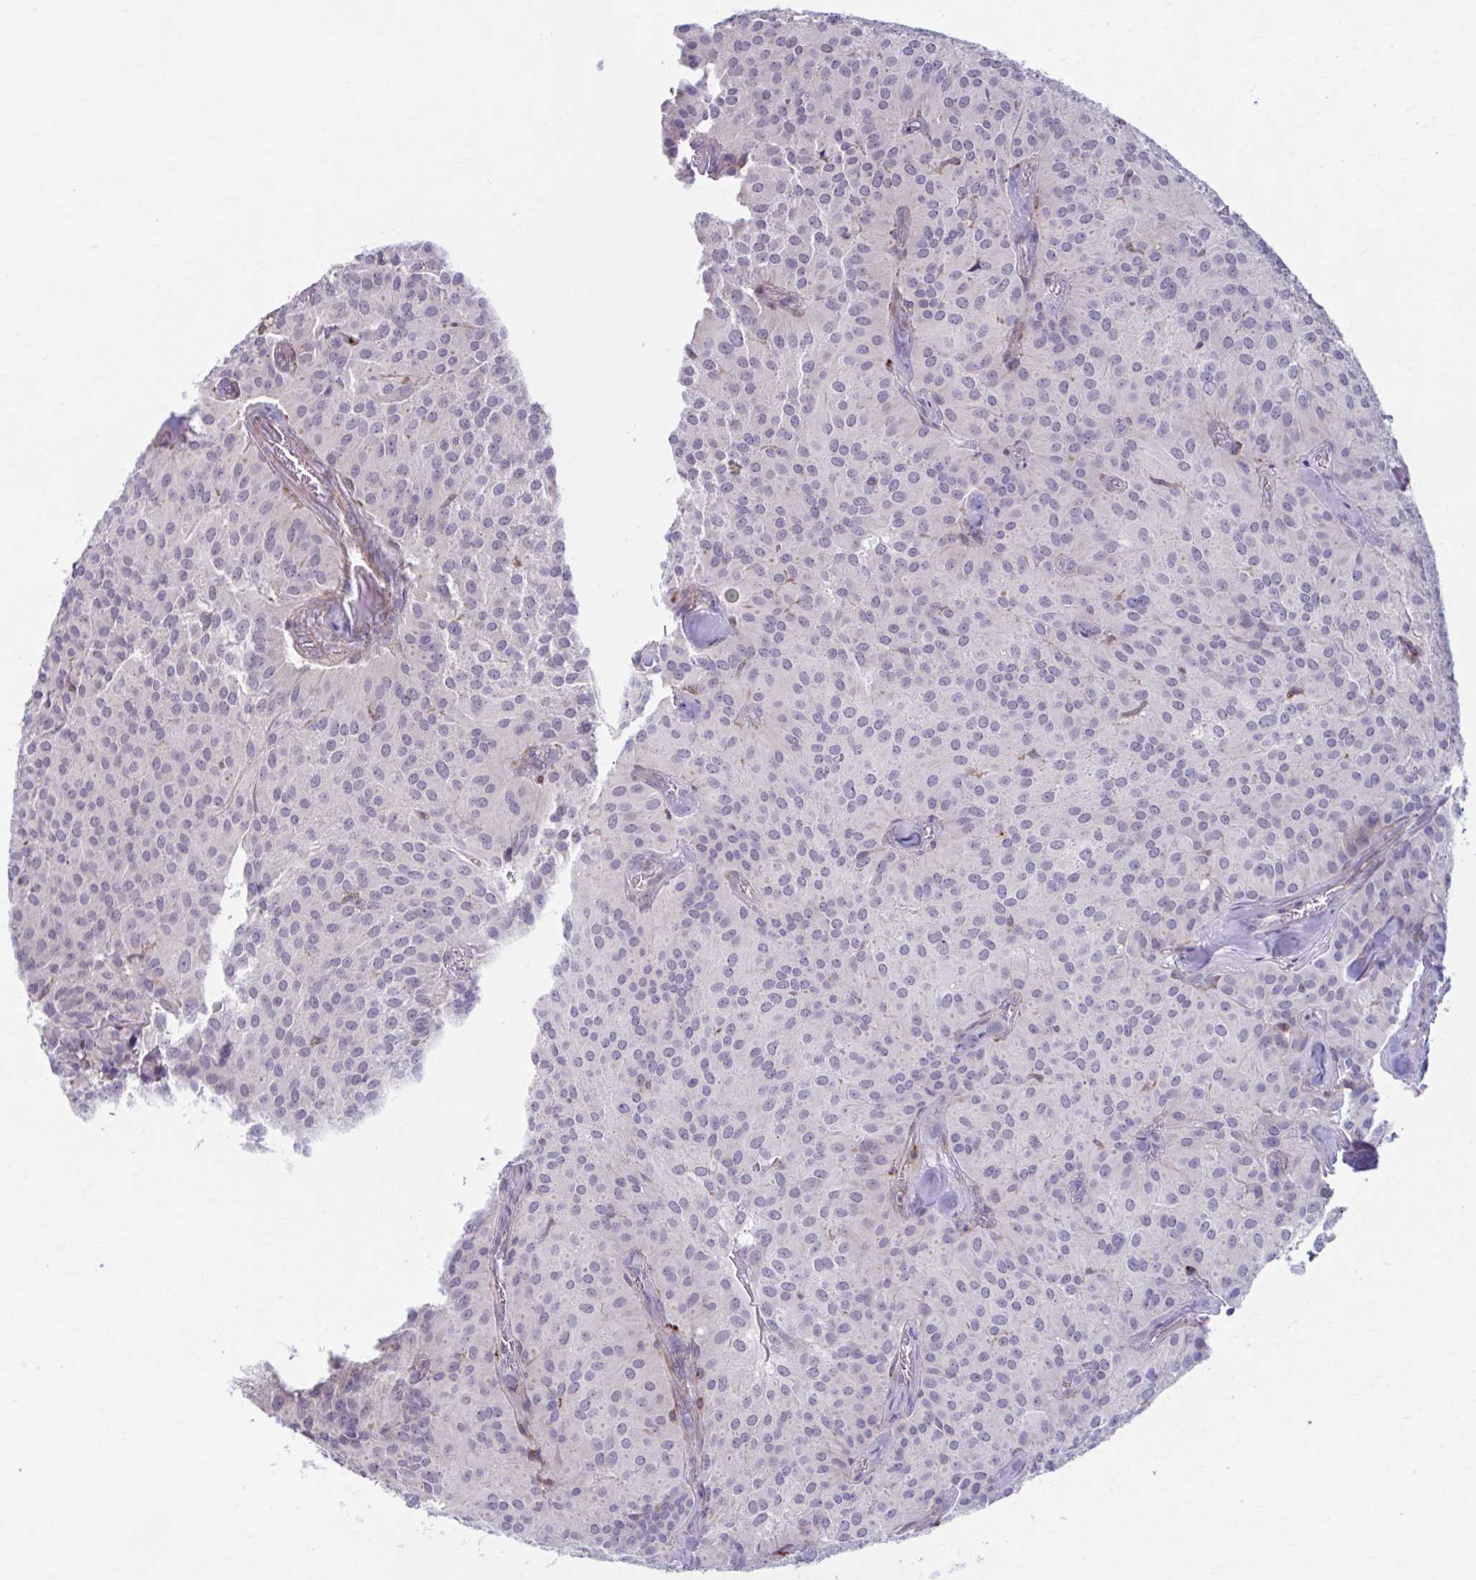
{"staining": {"intensity": "negative", "quantity": "none", "location": "none"}, "tissue": "glioma", "cell_type": "Tumor cells", "image_type": "cancer", "snomed": [{"axis": "morphology", "description": "Glioma, malignant, Low grade"}, {"axis": "topography", "description": "Brain"}], "caption": "Micrograph shows no significant protein staining in tumor cells of glioma. (Brightfield microscopy of DAB (3,3'-diaminobenzidine) immunohistochemistry (IHC) at high magnification).", "gene": "ADAT3", "patient": {"sex": "male", "age": 42}}